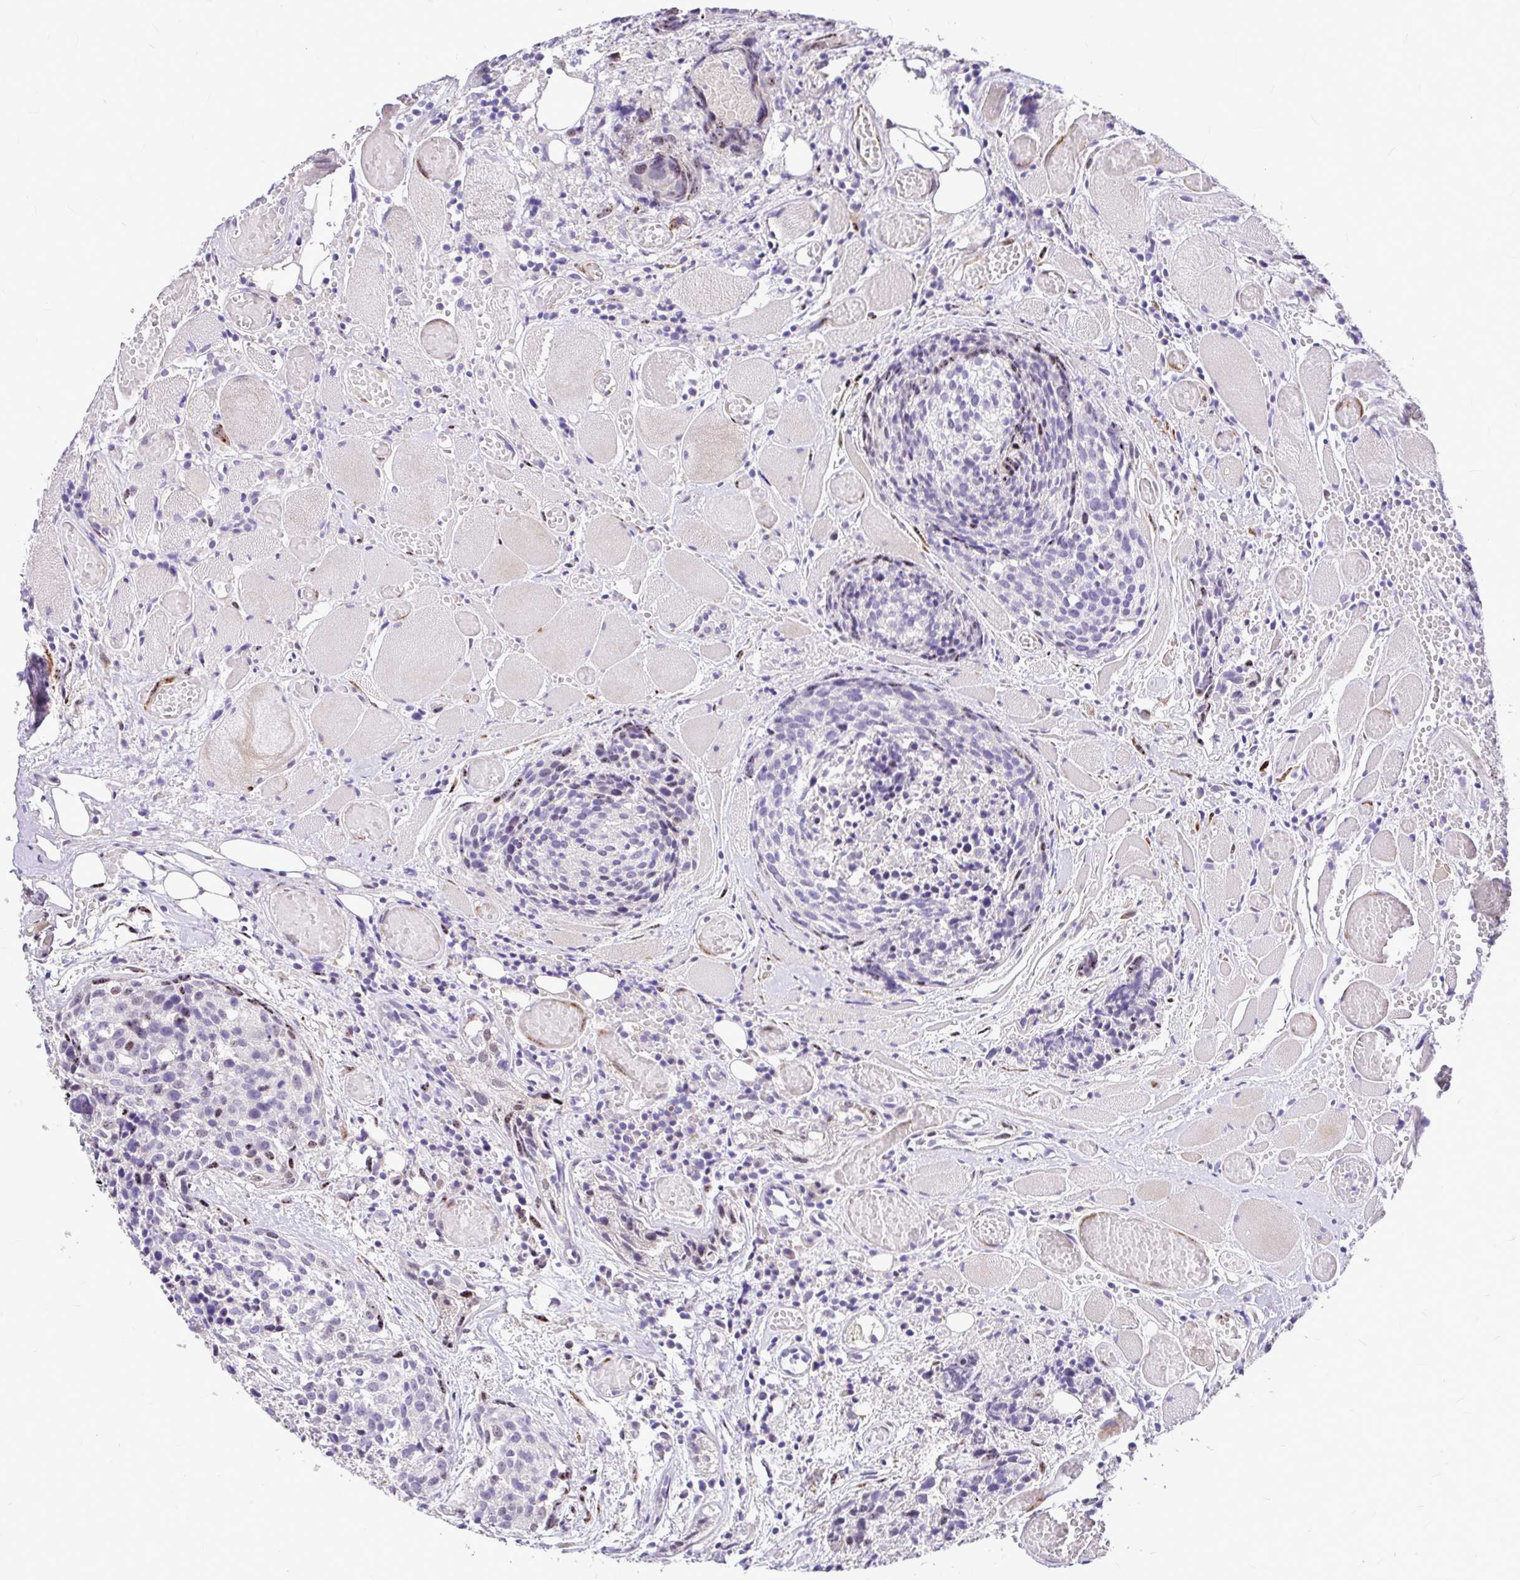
{"staining": {"intensity": "negative", "quantity": "none", "location": "none"}, "tissue": "head and neck cancer", "cell_type": "Tumor cells", "image_type": "cancer", "snomed": [{"axis": "morphology", "description": "Squamous cell carcinoma, NOS"}, {"axis": "topography", "description": "Oral tissue"}, {"axis": "topography", "description": "Head-Neck"}], "caption": "Immunohistochemical staining of human head and neck cancer (squamous cell carcinoma) demonstrates no significant staining in tumor cells.", "gene": "GABBR2", "patient": {"sex": "male", "age": 64}}